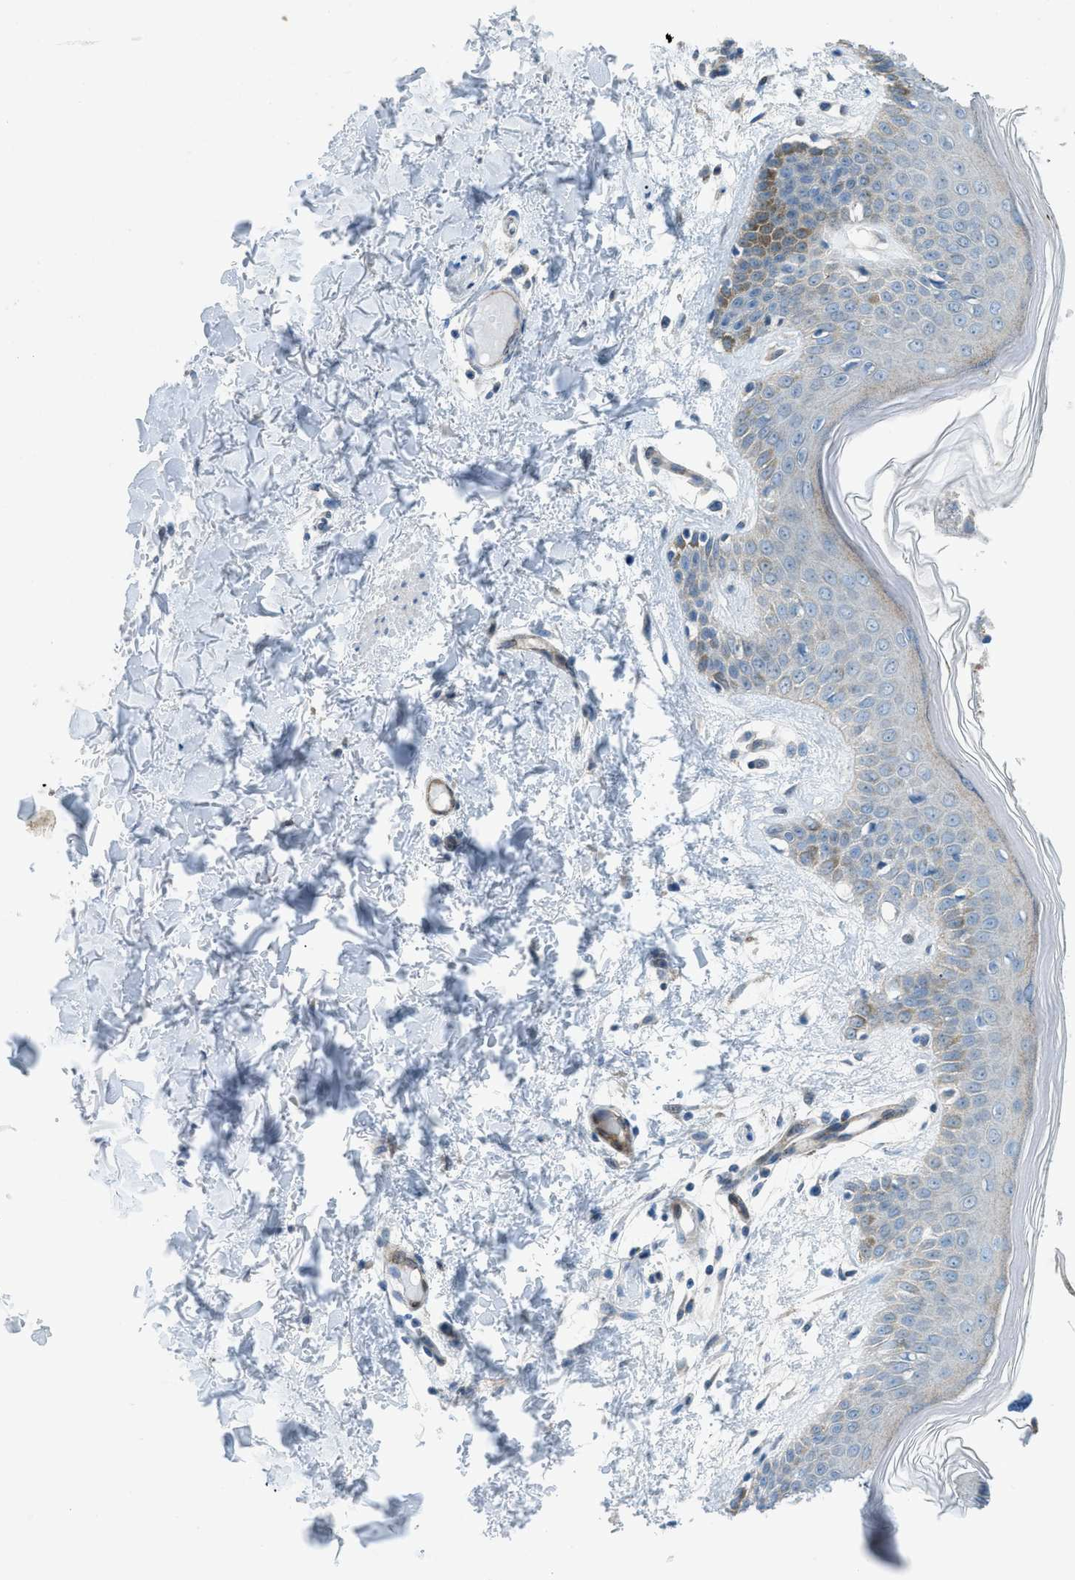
{"staining": {"intensity": "negative", "quantity": "none", "location": "none"}, "tissue": "skin", "cell_type": "Fibroblasts", "image_type": "normal", "snomed": [{"axis": "morphology", "description": "Normal tissue, NOS"}, {"axis": "topography", "description": "Skin"}], "caption": "Immunohistochemistry (IHC) image of unremarkable skin: skin stained with DAB (3,3'-diaminobenzidine) demonstrates no significant protein expression in fibroblasts. The staining is performed using DAB brown chromogen with nuclei counter-stained in using hematoxylin.", "gene": "PRKN", "patient": {"sex": "male", "age": 53}}